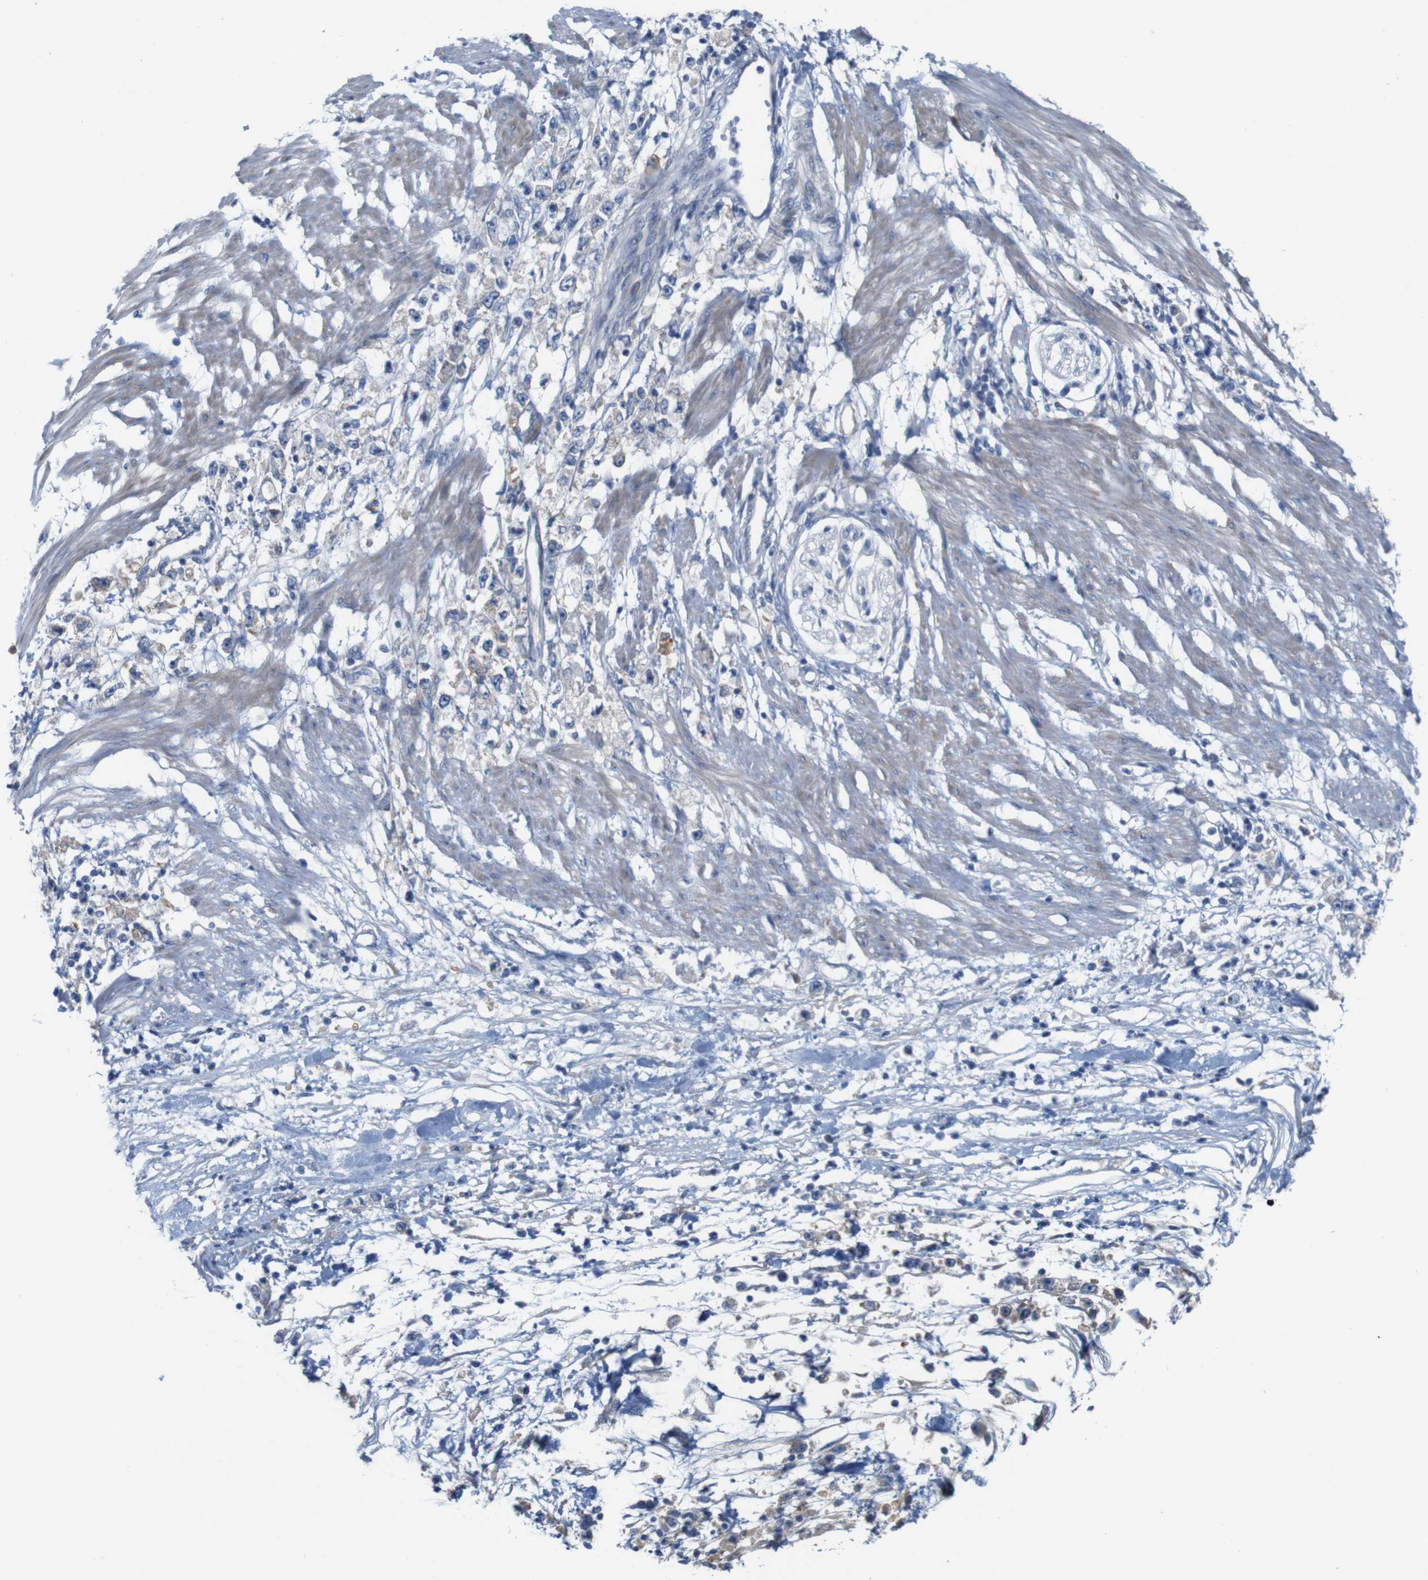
{"staining": {"intensity": "negative", "quantity": "none", "location": "none"}, "tissue": "stomach cancer", "cell_type": "Tumor cells", "image_type": "cancer", "snomed": [{"axis": "morphology", "description": "Adenocarcinoma, NOS"}, {"axis": "topography", "description": "Stomach"}], "caption": "Immunohistochemistry (IHC) of human stomach adenocarcinoma displays no positivity in tumor cells. Brightfield microscopy of IHC stained with DAB (3,3'-diaminobenzidine) (brown) and hematoxylin (blue), captured at high magnification.", "gene": "MYEOV", "patient": {"sex": "female", "age": 59}}